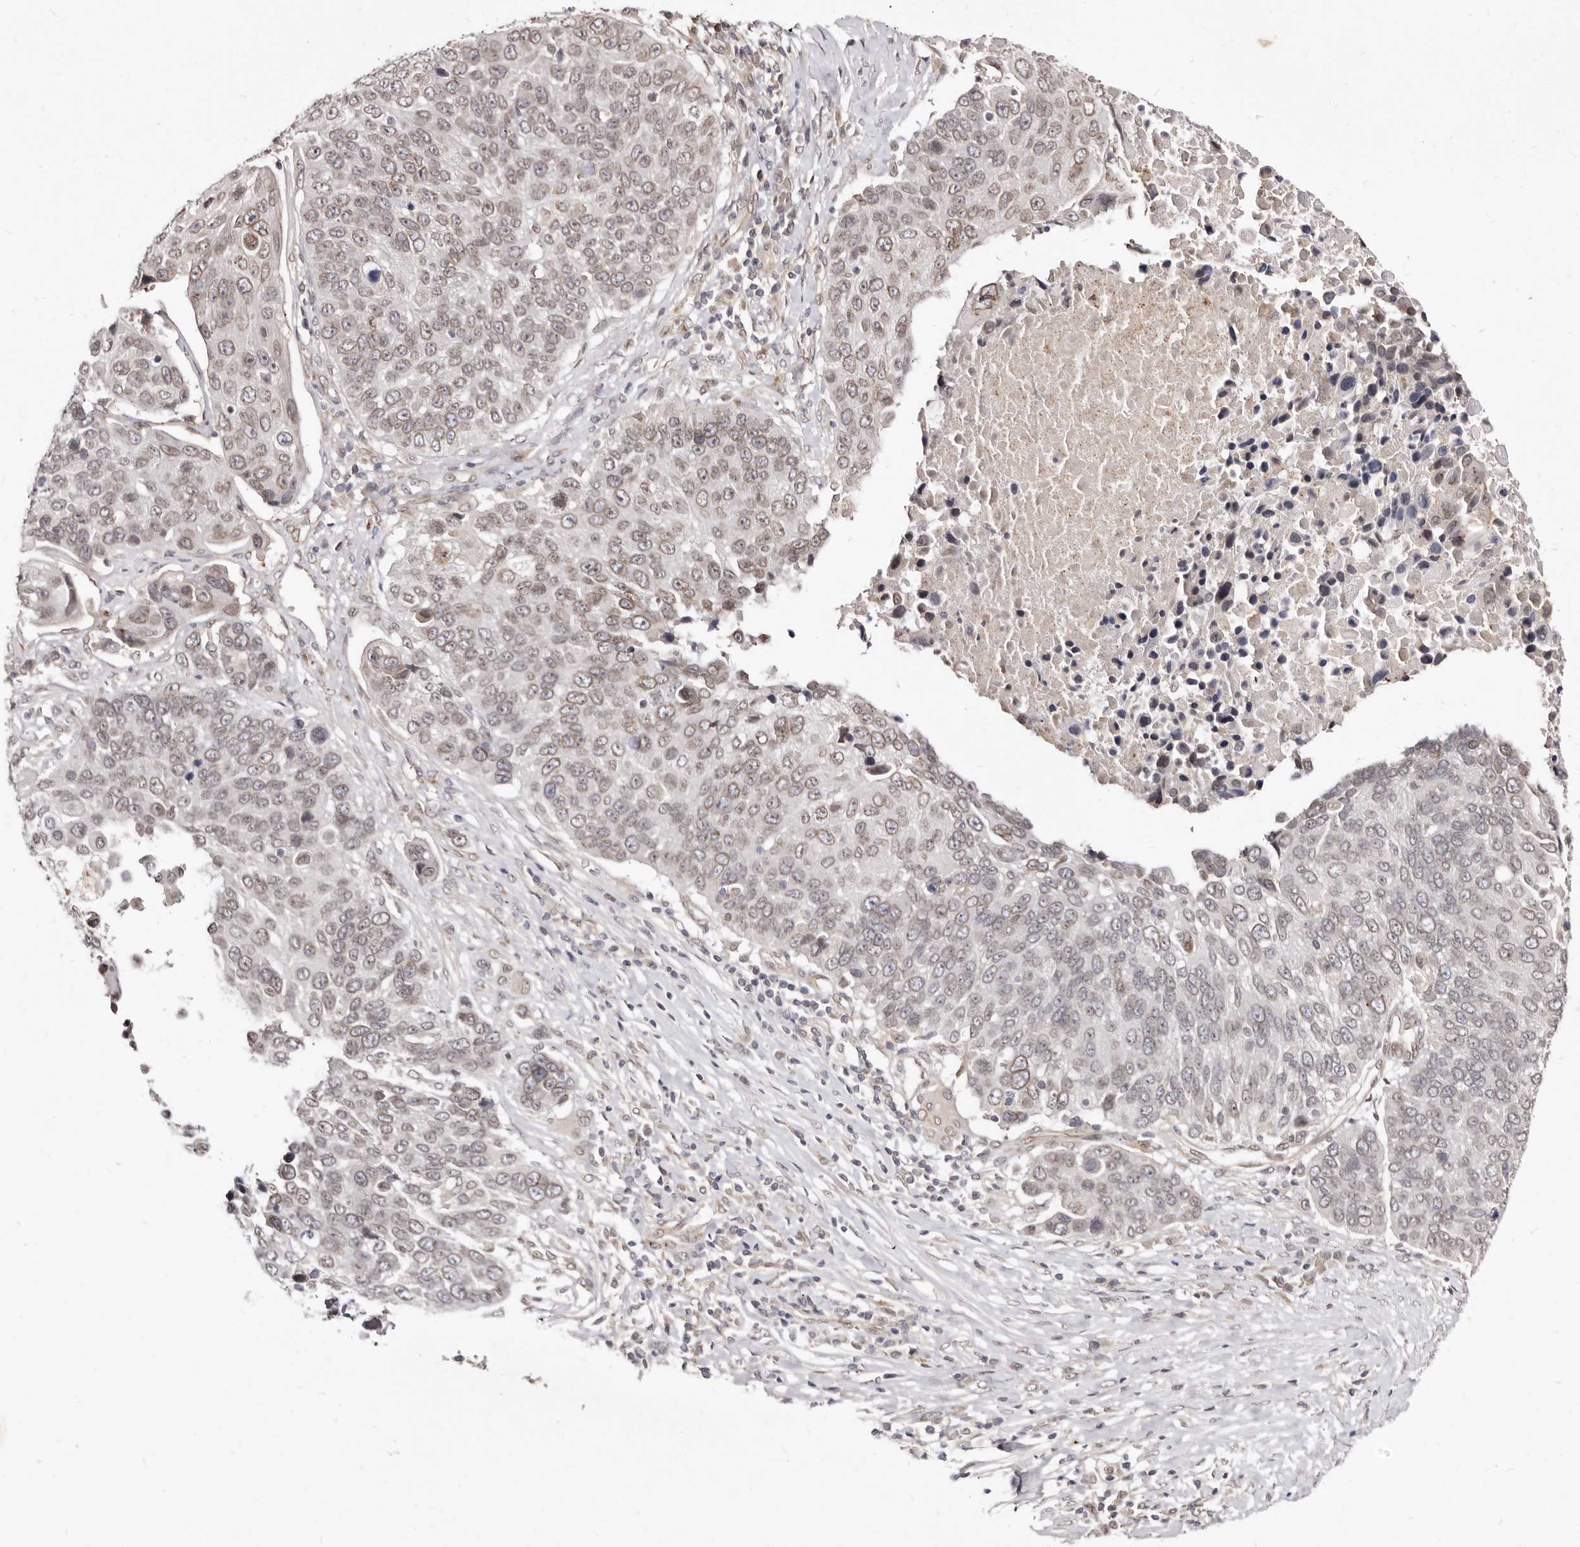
{"staining": {"intensity": "moderate", "quantity": ">75%", "location": "nuclear"}, "tissue": "lung cancer", "cell_type": "Tumor cells", "image_type": "cancer", "snomed": [{"axis": "morphology", "description": "Squamous cell carcinoma, NOS"}, {"axis": "topography", "description": "Lung"}], "caption": "Immunohistochemical staining of human lung squamous cell carcinoma exhibits medium levels of moderate nuclear protein expression in approximately >75% of tumor cells.", "gene": "LCORL", "patient": {"sex": "male", "age": 66}}